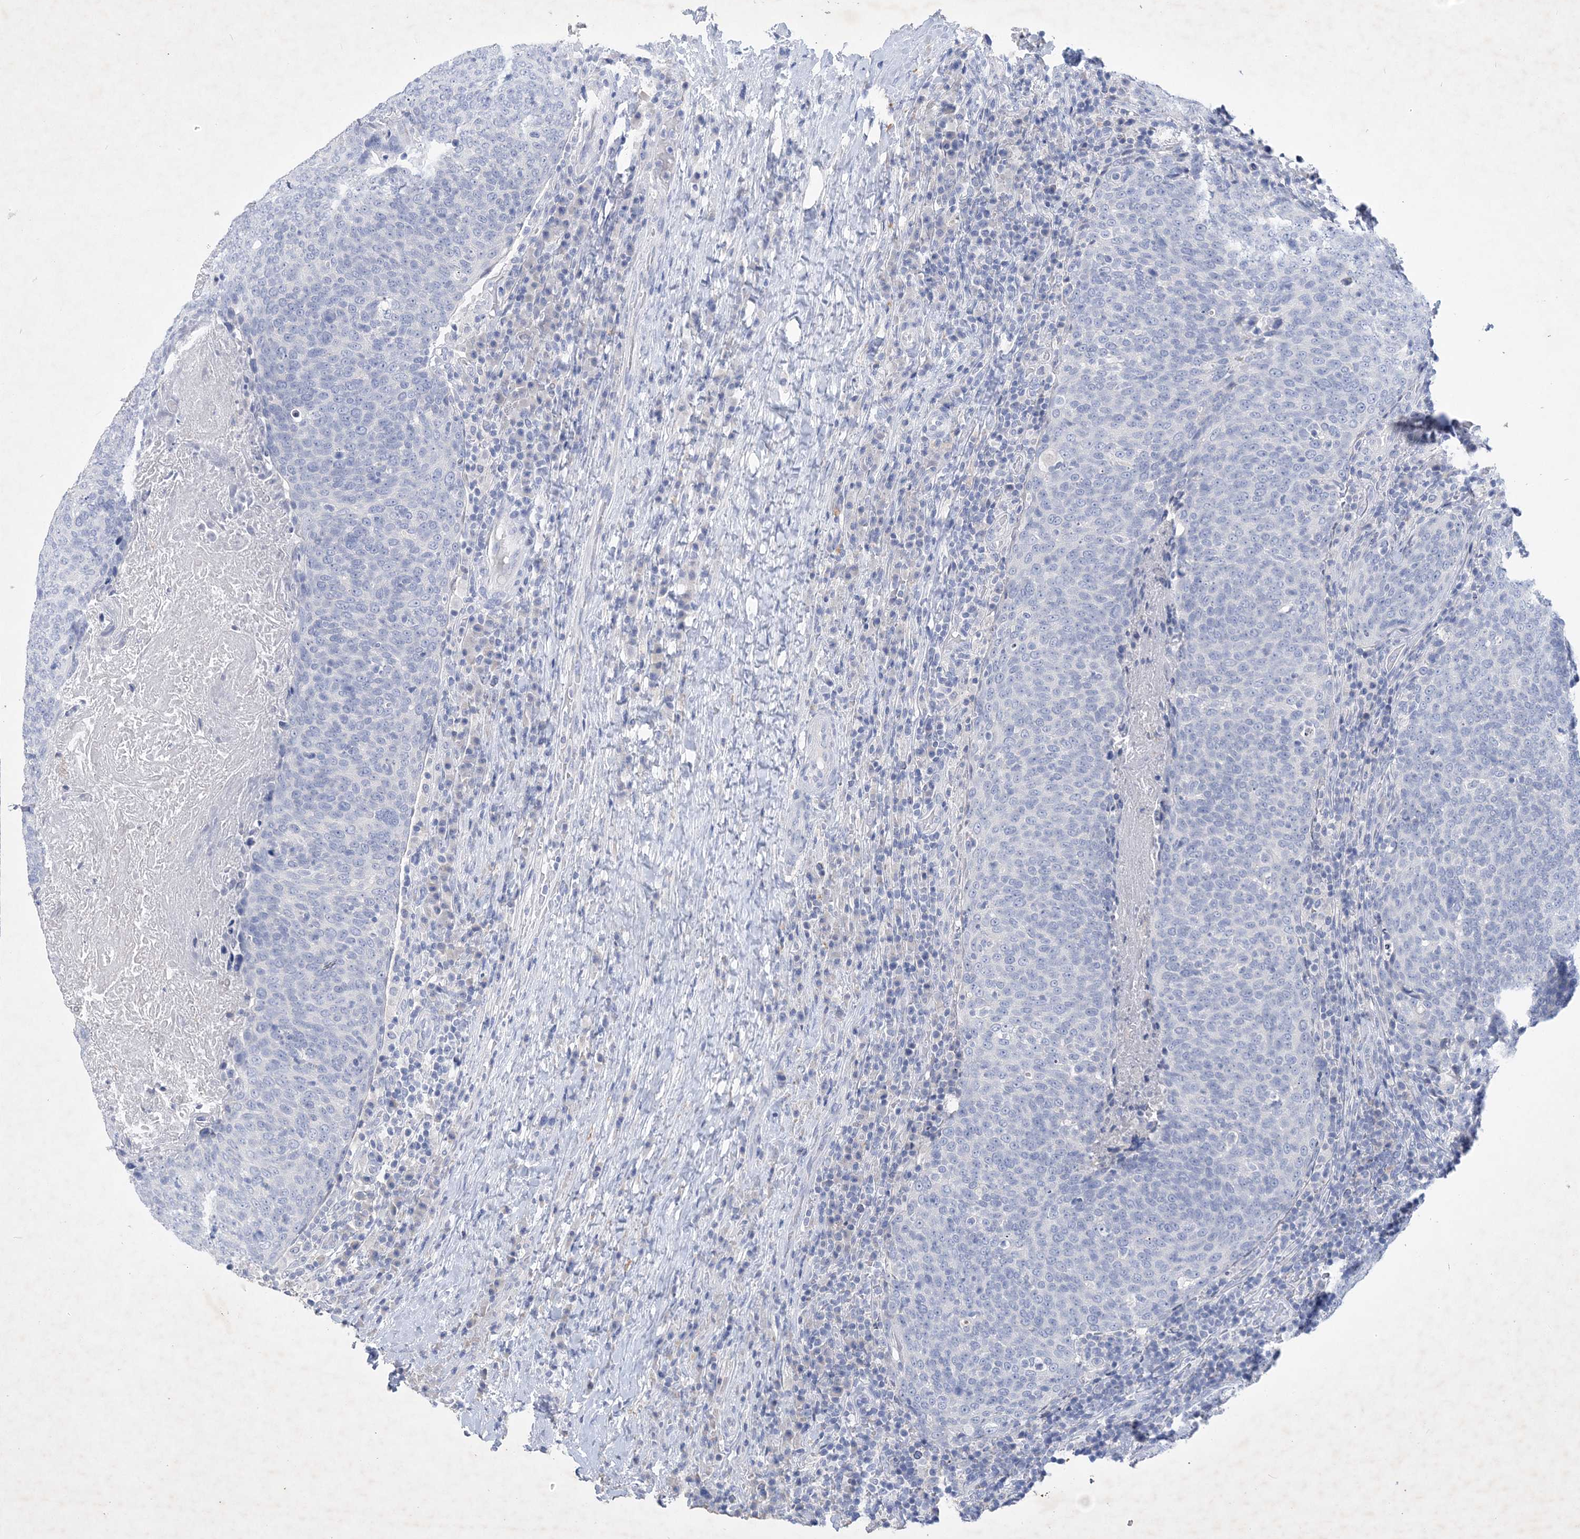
{"staining": {"intensity": "negative", "quantity": "none", "location": "none"}, "tissue": "head and neck cancer", "cell_type": "Tumor cells", "image_type": "cancer", "snomed": [{"axis": "morphology", "description": "Squamous cell carcinoma, NOS"}, {"axis": "morphology", "description": "Squamous cell carcinoma, metastatic, NOS"}, {"axis": "topography", "description": "Lymph node"}, {"axis": "topography", "description": "Head-Neck"}], "caption": "Immunohistochemical staining of head and neck cancer shows no significant staining in tumor cells.", "gene": "COPS8", "patient": {"sex": "male", "age": 62}}